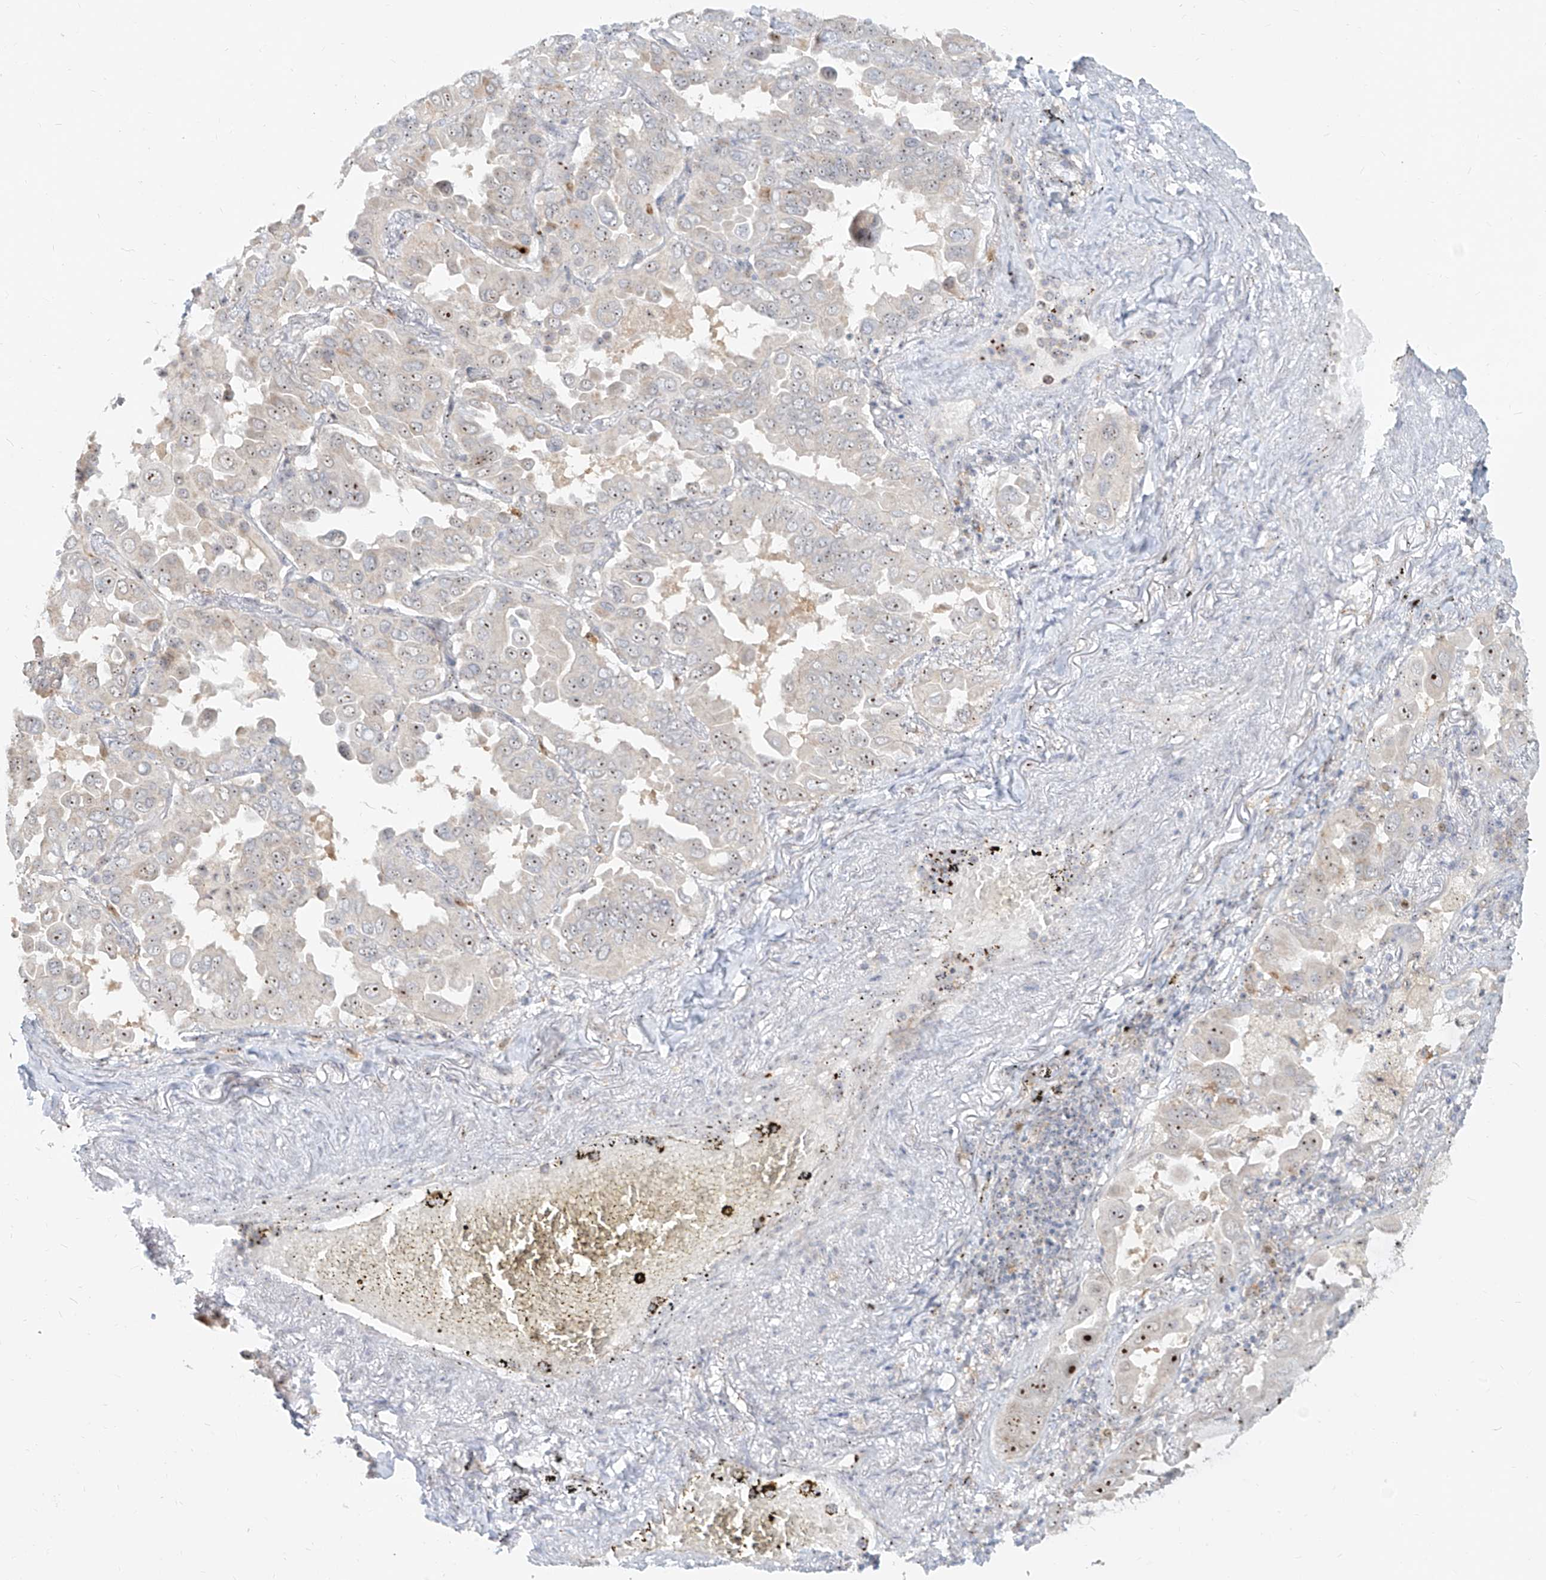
{"staining": {"intensity": "moderate", "quantity": "25%-75%", "location": "nuclear"}, "tissue": "lung cancer", "cell_type": "Tumor cells", "image_type": "cancer", "snomed": [{"axis": "morphology", "description": "Adenocarcinoma, NOS"}, {"axis": "topography", "description": "Lung"}], "caption": "Immunohistochemistry of human lung adenocarcinoma exhibits medium levels of moderate nuclear positivity in approximately 25%-75% of tumor cells. (brown staining indicates protein expression, while blue staining denotes nuclei).", "gene": "BYSL", "patient": {"sex": "male", "age": 64}}